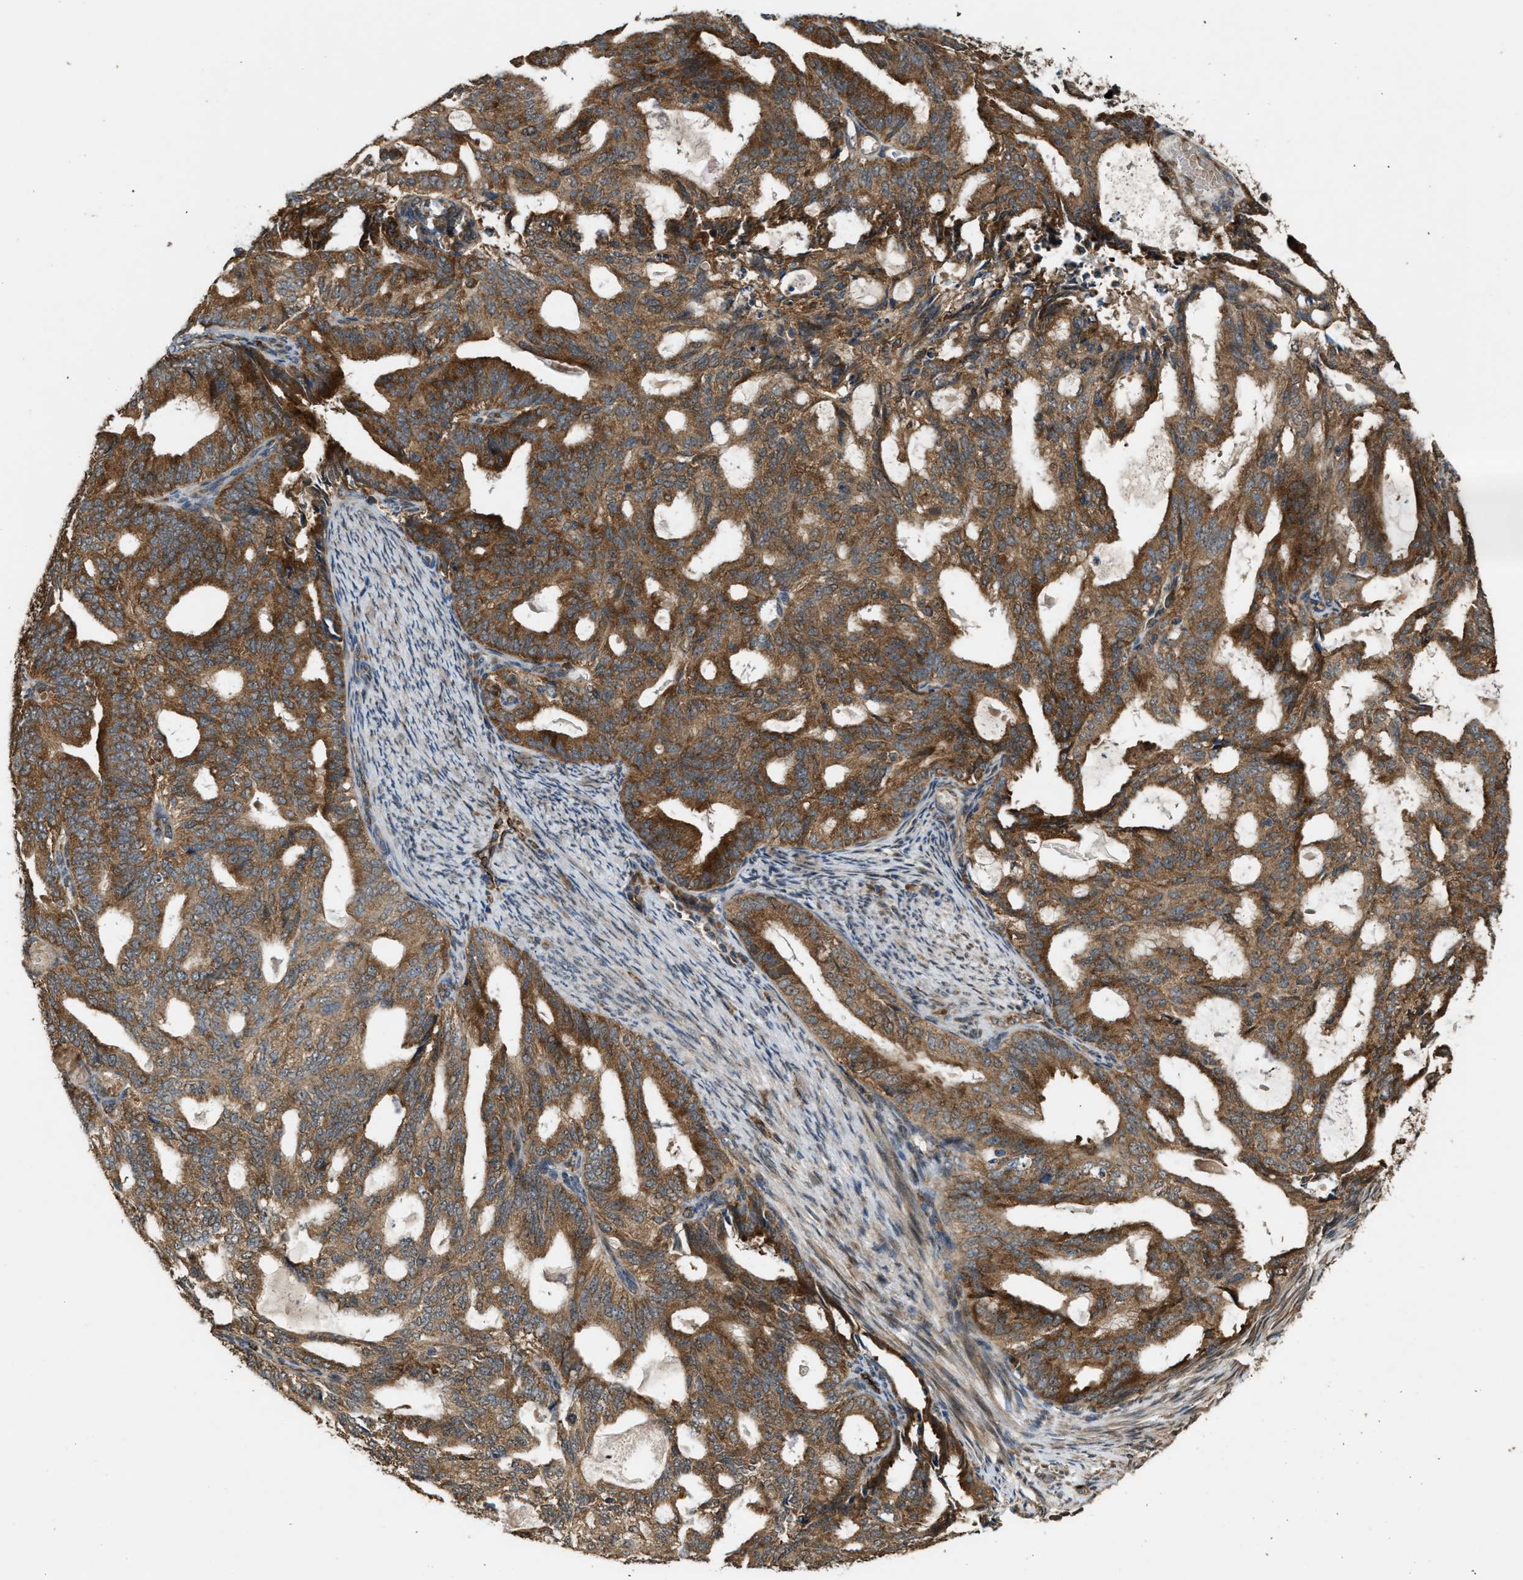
{"staining": {"intensity": "strong", "quantity": ">75%", "location": "cytoplasmic/membranous"}, "tissue": "endometrial cancer", "cell_type": "Tumor cells", "image_type": "cancer", "snomed": [{"axis": "morphology", "description": "Adenocarcinoma, NOS"}, {"axis": "topography", "description": "Endometrium"}], "caption": "Immunohistochemical staining of human endometrial cancer (adenocarcinoma) reveals high levels of strong cytoplasmic/membranous protein staining in approximately >75% of tumor cells. Using DAB (3,3'-diaminobenzidine) (brown) and hematoxylin (blue) stains, captured at high magnification using brightfield microscopy.", "gene": "ARHGEF5", "patient": {"sex": "female", "age": 58}}